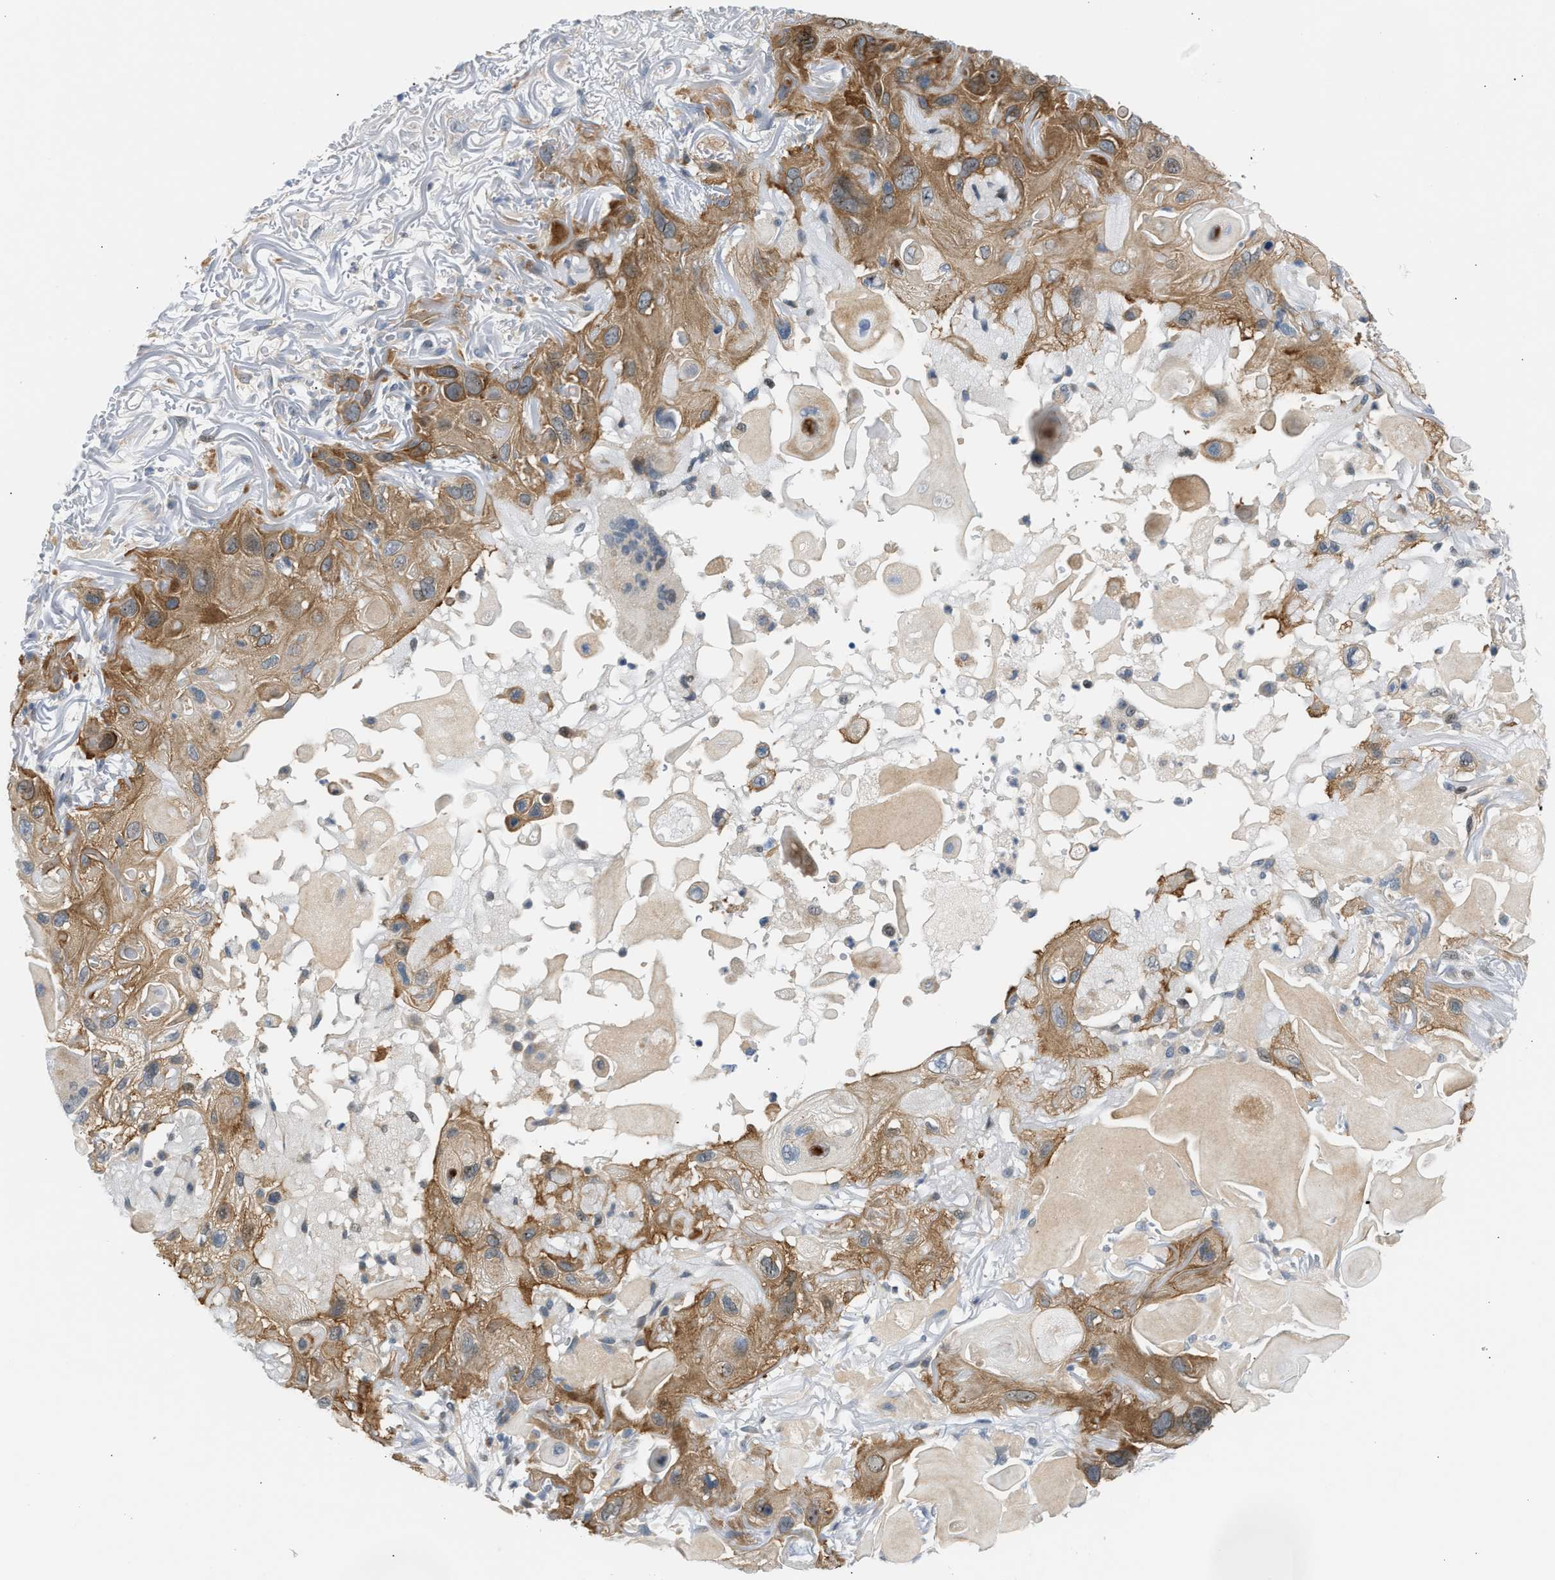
{"staining": {"intensity": "moderate", "quantity": ">75%", "location": "cytoplasmic/membranous"}, "tissue": "skin cancer", "cell_type": "Tumor cells", "image_type": "cancer", "snomed": [{"axis": "morphology", "description": "Squamous cell carcinoma, NOS"}, {"axis": "topography", "description": "Skin"}], "caption": "Immunohistochemistry (IHC) micrograph of neoplastic tissue: skin cancer stained using immunohistochemistry displays medium levels of moderate protein expression localized specifically in the cytoplasmic/membranous of tumor cells, appearing as a cytoplasmic/membranous brown color.", "gene": "NPS", "patient": {"sex": "female", "age": 77}}